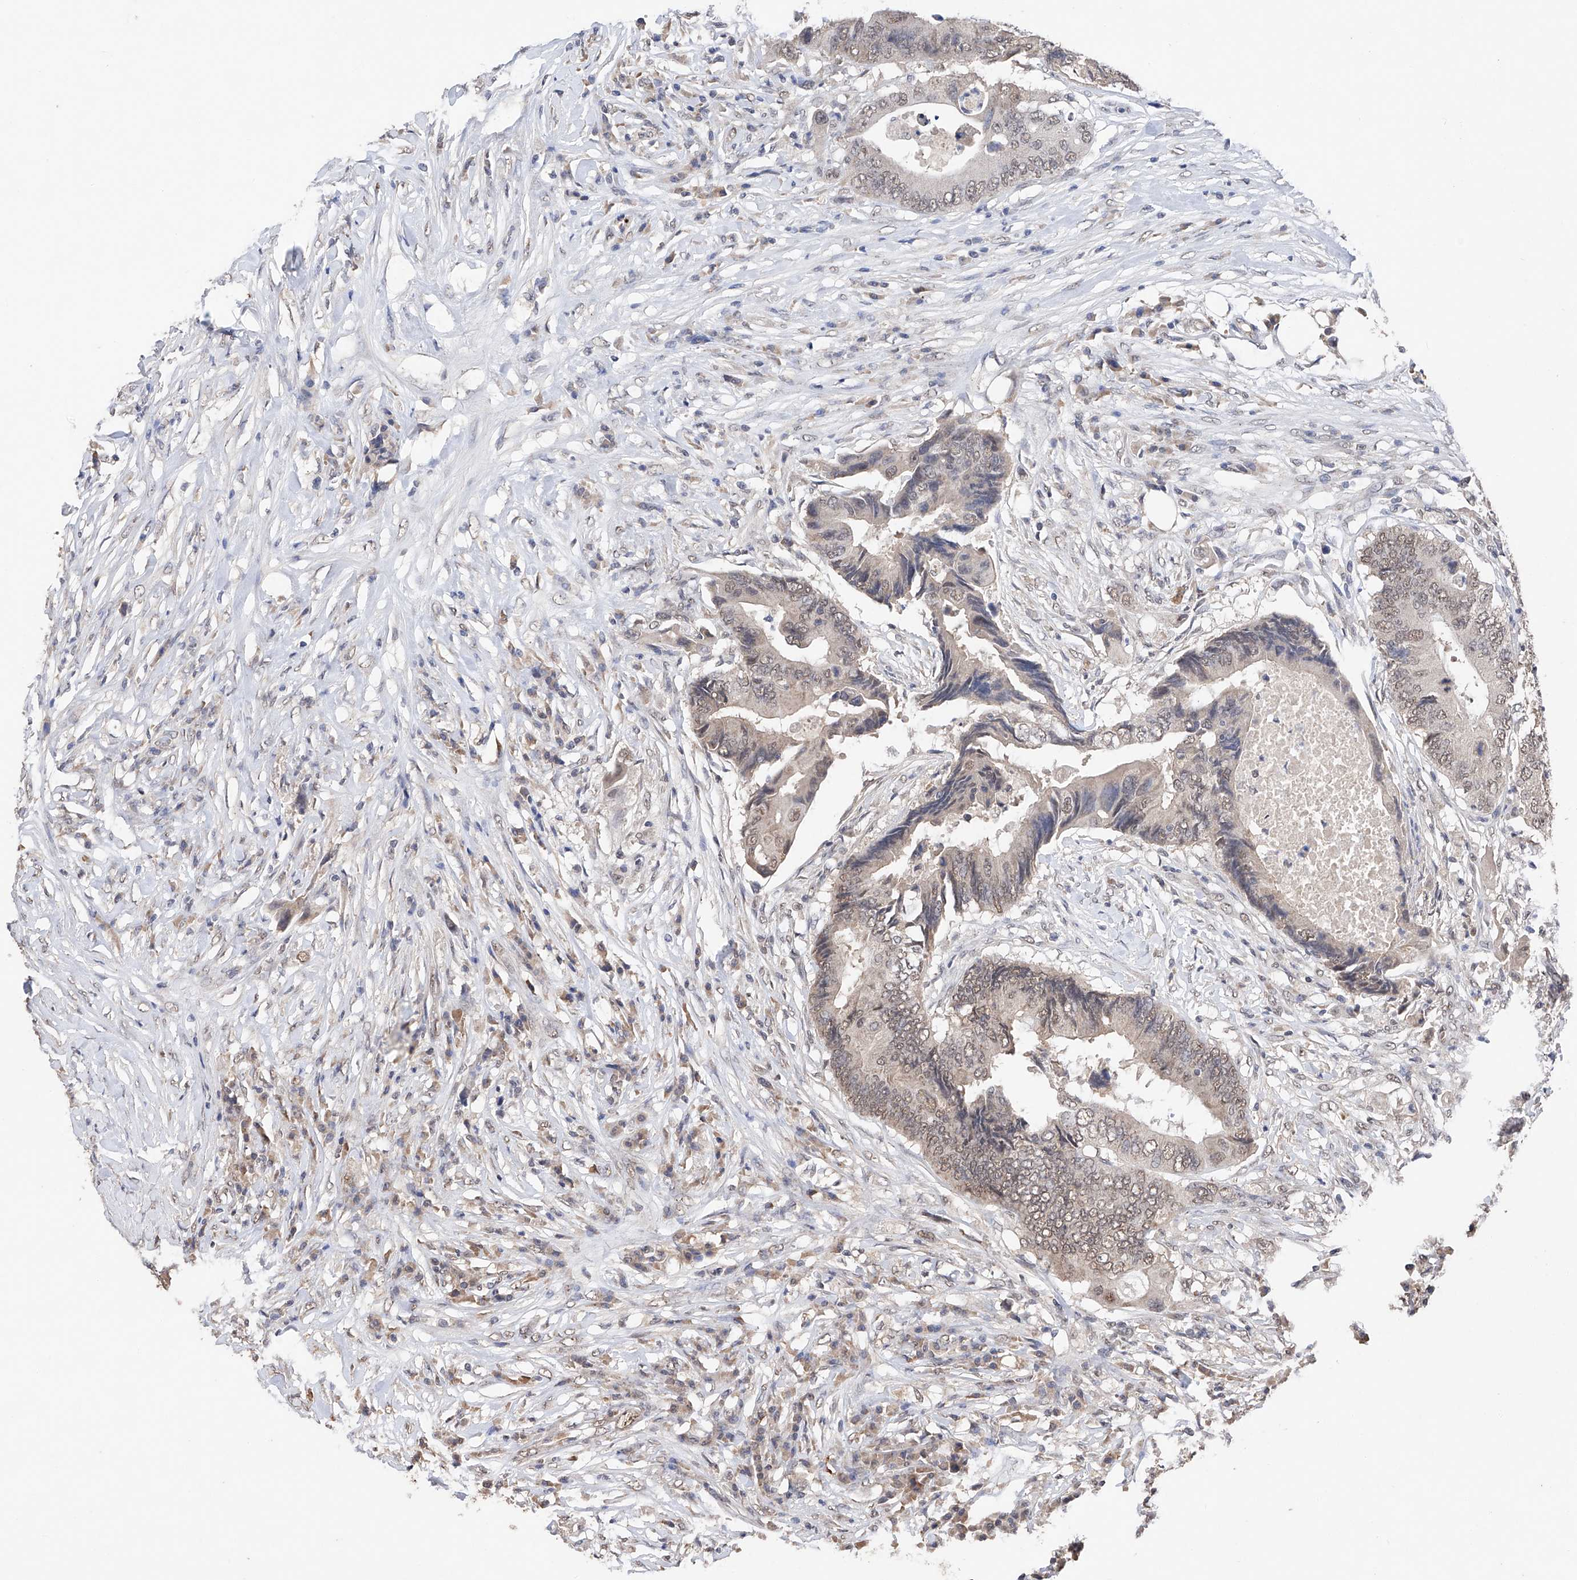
{"staining": {"intensity": "weak", "quantity": "25%-75%", "location": "nuclear"}, "tissue": "colorectal cancer", "cell_type": "Tumor cells", "image_type": "cancer", "snomed": [{"axis": "morphology", "description": "Adenocarcinoma, NOS"}, {"axis": "topography", "description": "Colon"}], "caption": "Protein staining of colorectal adenocarcinoma tissue demonstrates weak nuclear expression in approximately 25%-75% of tumor cells.", "gene": "DMAP1", "patient": {"sex": "male", "age": 71}}